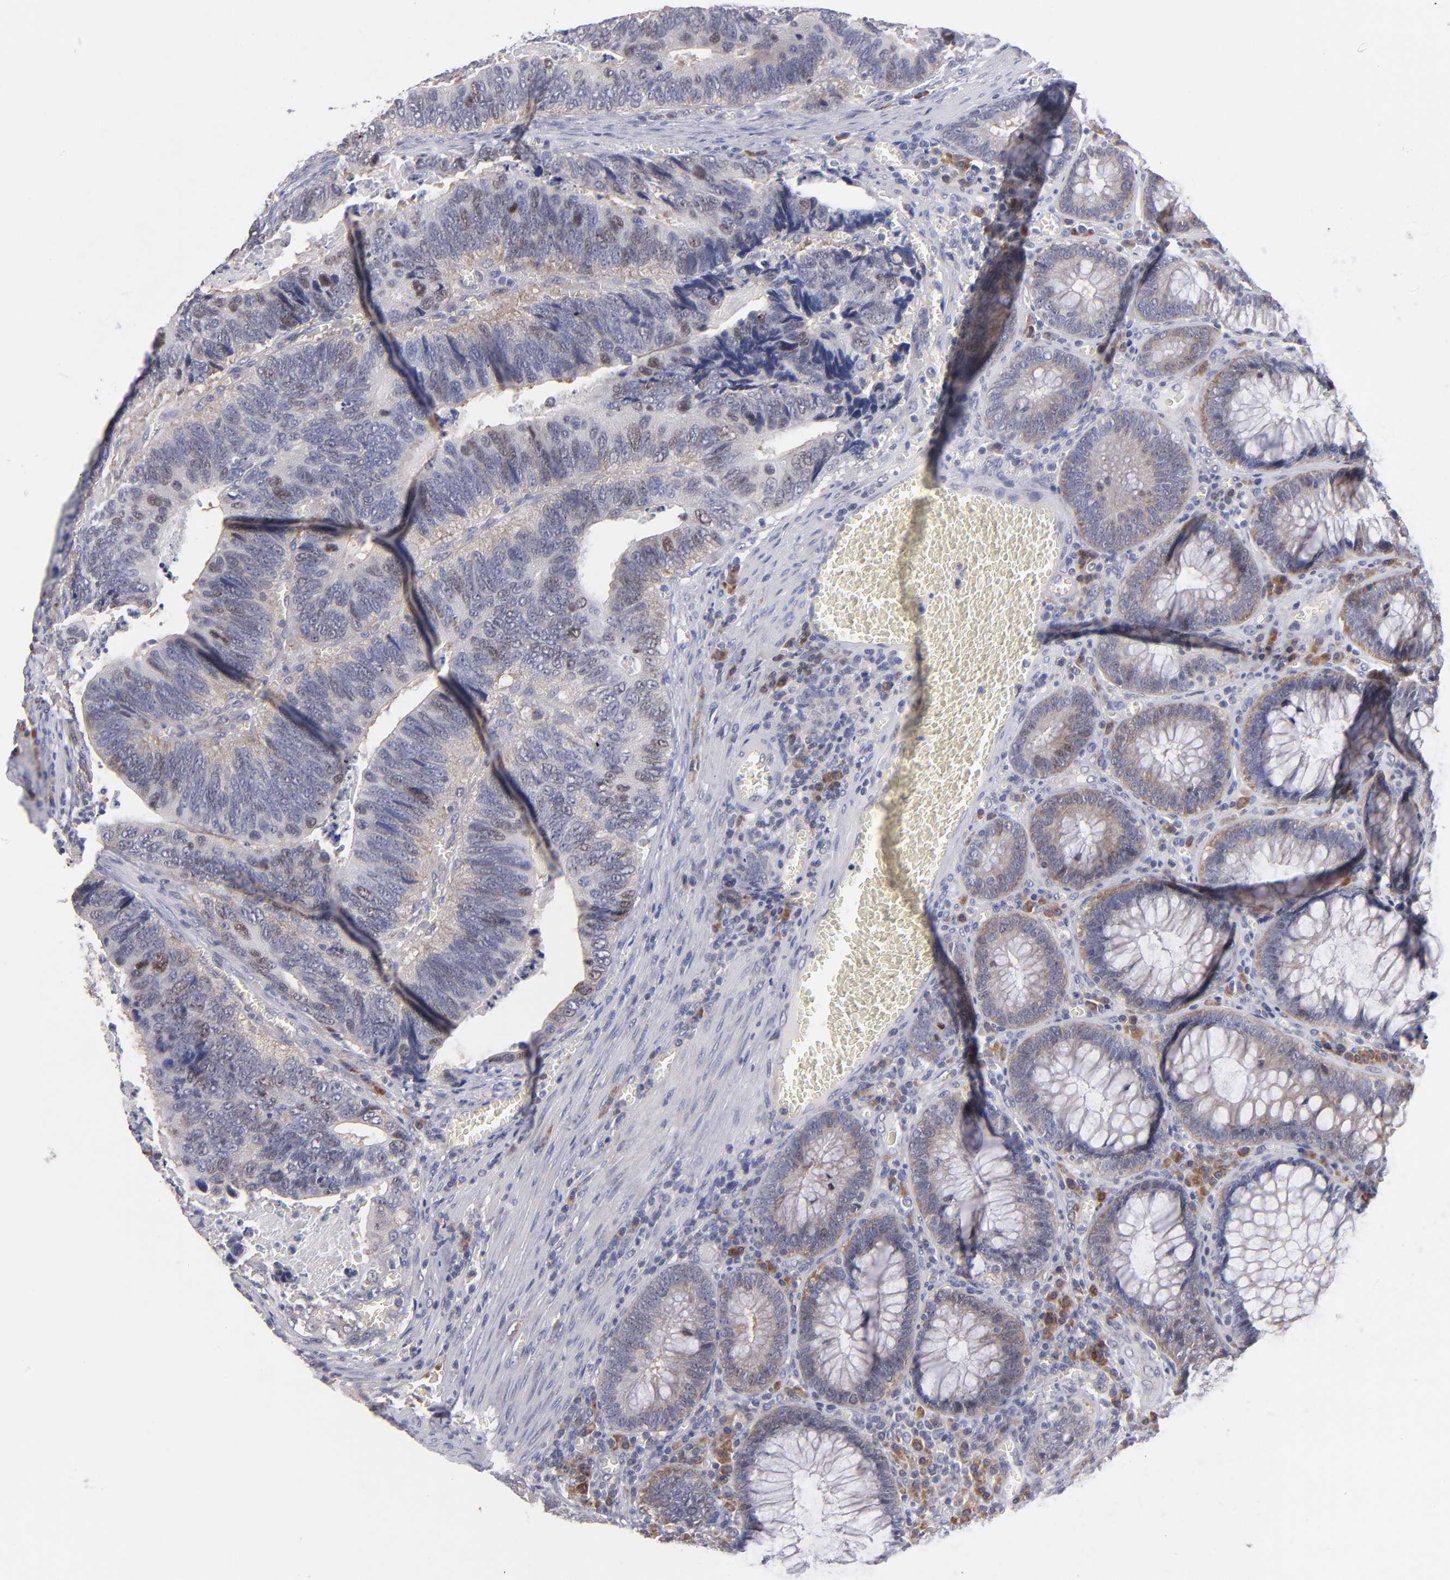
{"staining": {"intensity": "weak", "quantity": ">75%", "location": "cytoplasmic/membranous"}, "tissue": "colorectal cancer", "cell_type": "Tumor cells", "image_type": "cancer", "snomed": [{"axis": "morphology", "description": "Adenocarcinoma, NOS"}, {"axis": "topography", "description": "Colon"}], "caption": "Tumor cells display low levels of weak cytoplasmic/membranous expression in approximately >75% of cells in human colorectal cancer. The staining is performed using DAB brown chromogen to label protein expression. The nuclei are counter-stained blue using hematoxylin.", "gene": "EIF3L", "patient": {"sex": "male", "age": 72}}